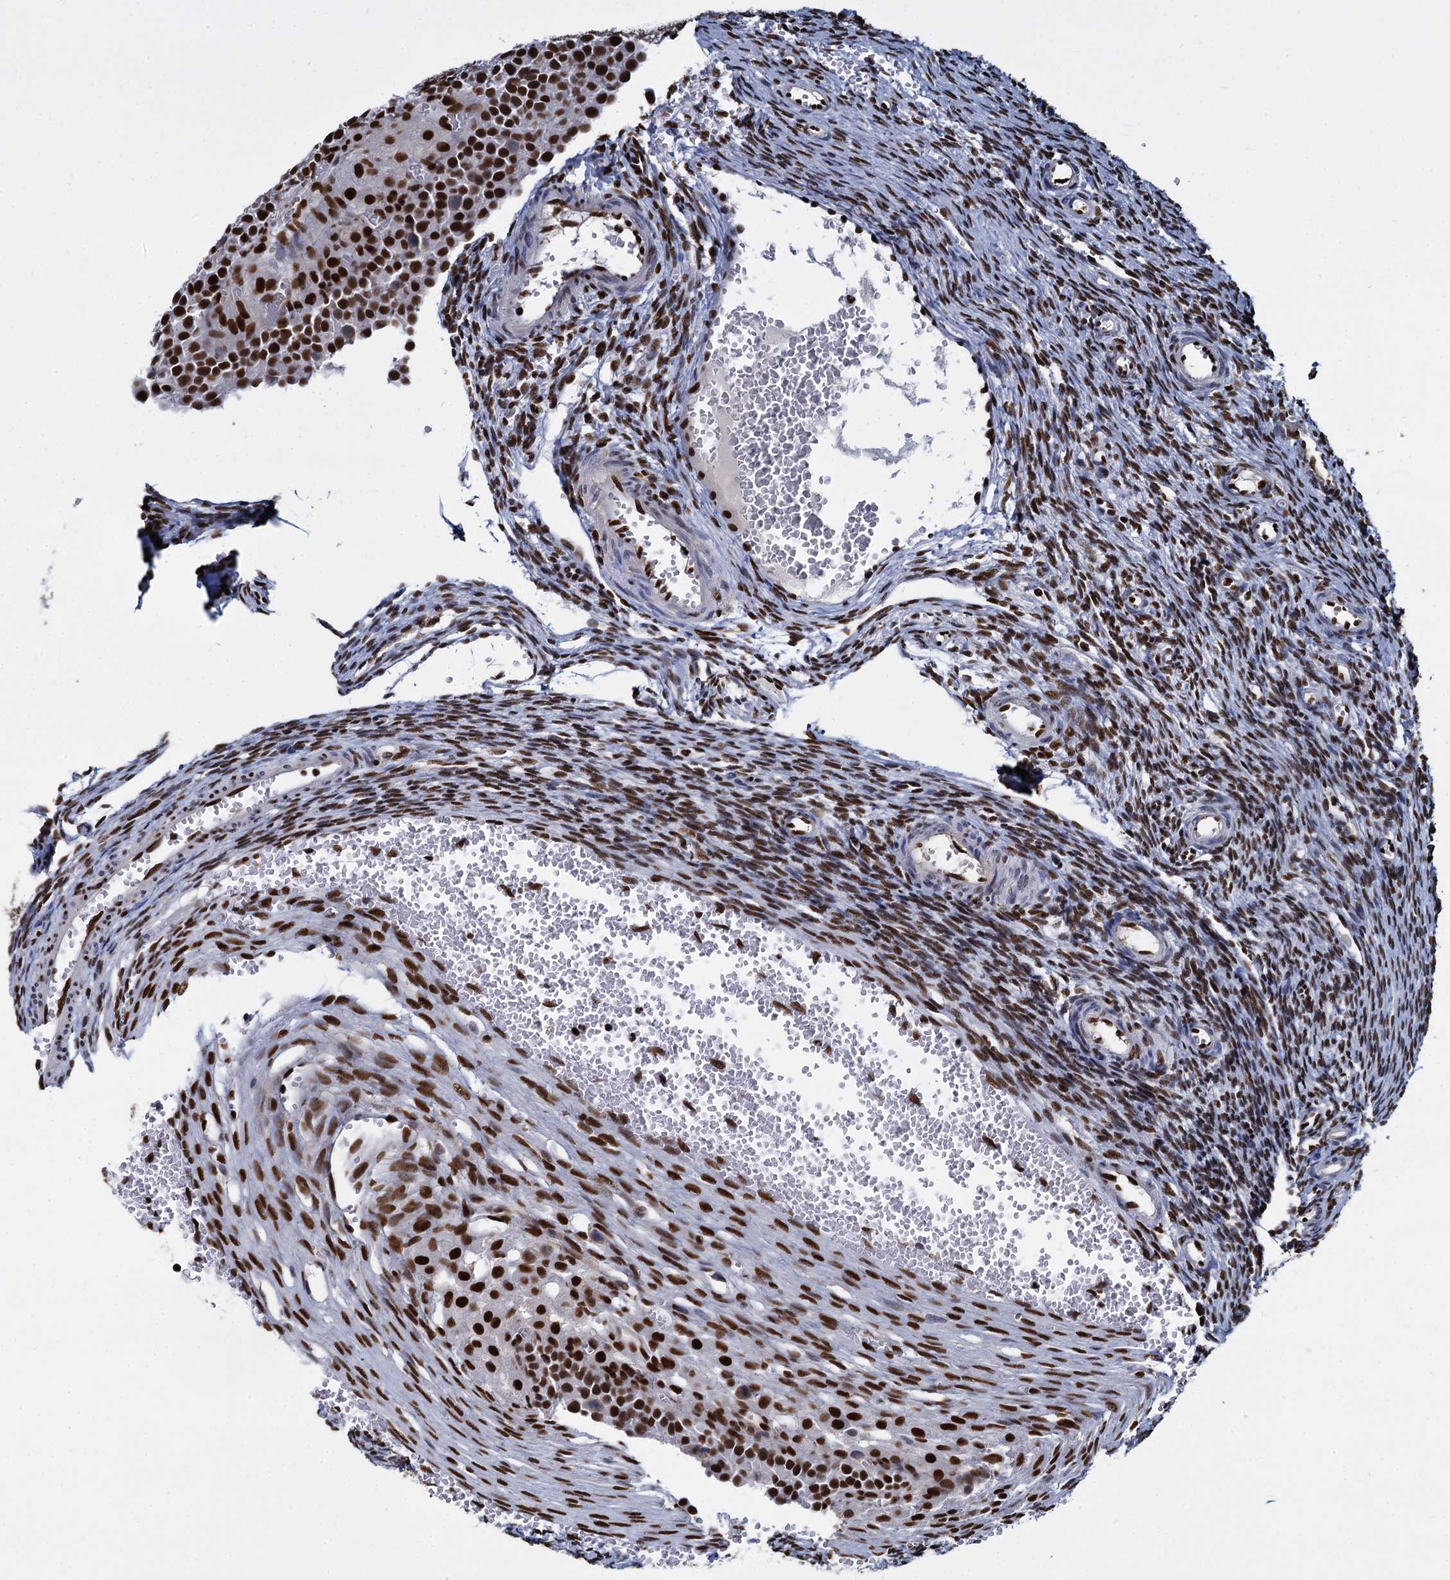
{"staining": {"intensity": "strong", "quantity": ">75%", "location": "nuclear"}, "tissue": "ovary", "cell_type": "Ovarian stroma cells", "image_type": "normal", "snomed": [{"axis": "morphology", "description": "Normal tissue, NOS"}, {"axis": "topography", "description": "Ovary"}], "caption": "Ovarian stroma cells reveal strong nuclear expression in about >75% of cells in unremarkable ovary.", "gene": "DCPS", "patient": {"sex": "female", "age": 39}}